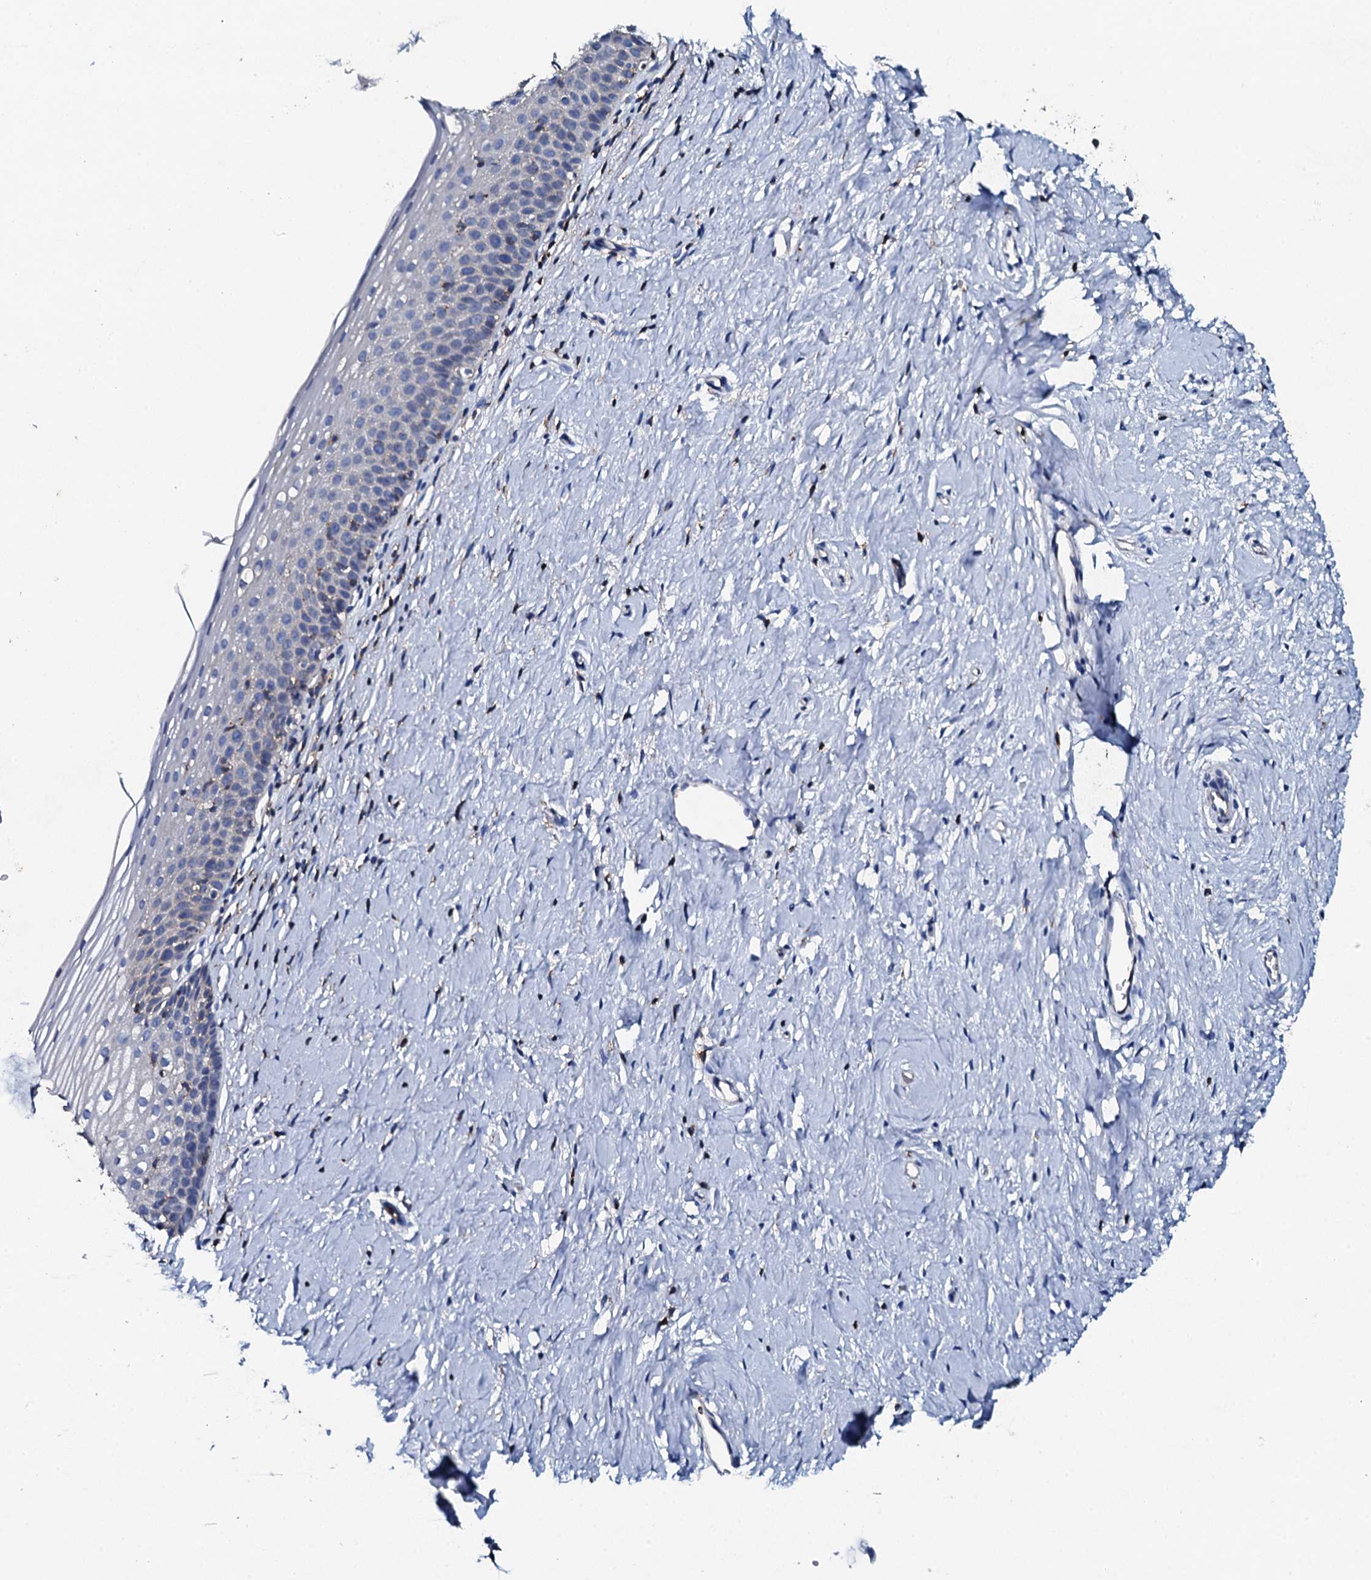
{"staining": {"intensity": "negative", "quantity": "none", "location": "none"}, "tissue": "cervix", "cell_type": "Glandular cells", "image_type": "normal", "snomed": [{"axis": "morphology", "description": "Normal tissue, NOS"}, {"axis": "topography", "description": "Cervix"}], "caption": "Glandular cells show no significant protein expression in normal cervix.", "gene": "MS4A4E", "patient": {"sex": "female", "age": 57}}